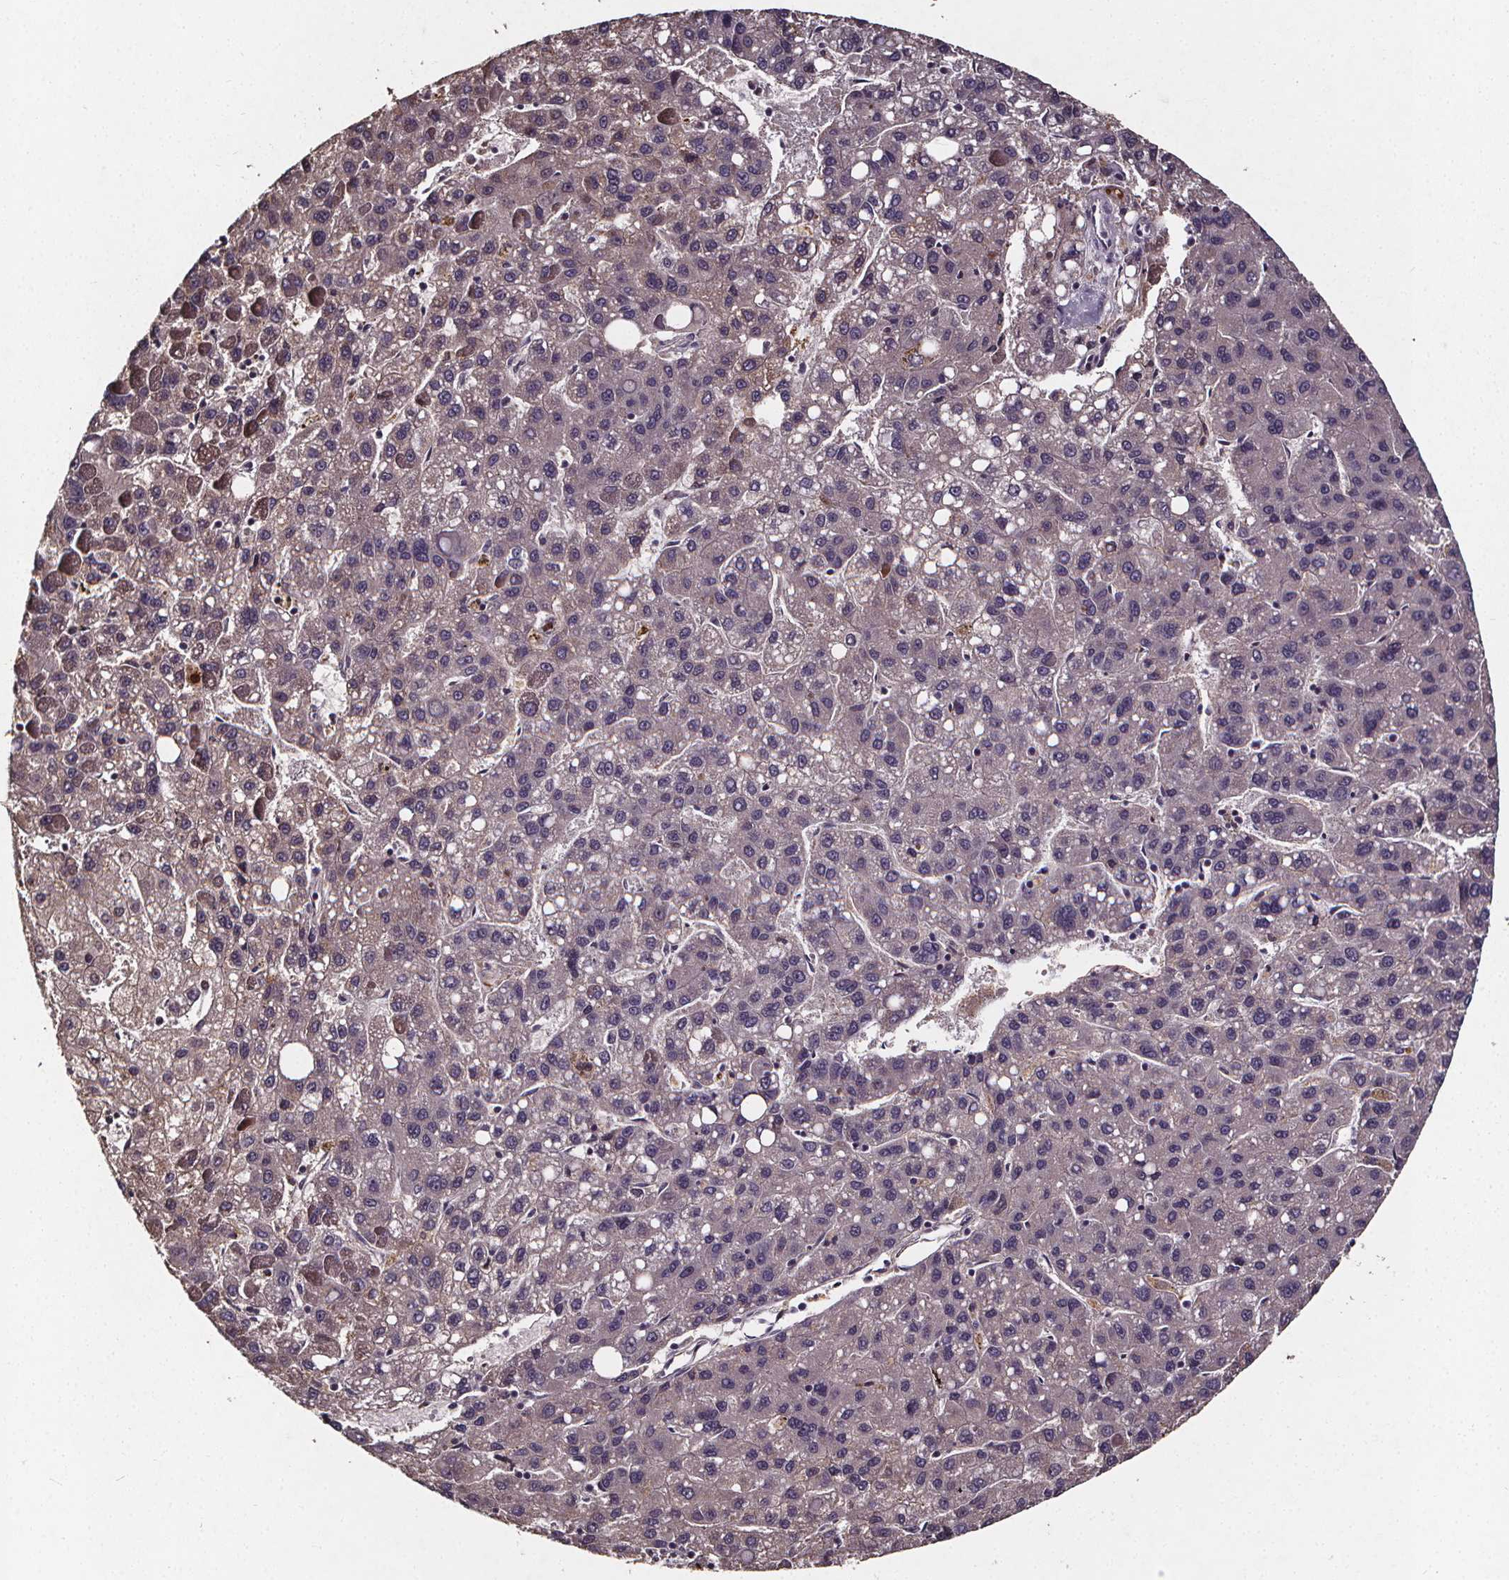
{"staining": {"intensity": "negative", "quantity": "none", "location": "none"}, "tissue": "liver cancer", "cell_type": "Tumor cells", "image_type": "cancer", "snomed": [{"axis": "morphology", "description": "Carcinoma, Hepatocellular, NOS"}, {"axis": "topography", "description": "Liver"}], "caption": "Hepatocellular carcinoma (liver) was stained to show a protein in brown. There is no significant positivity in tumor cells.", "gene": "SPAG8", "patient": {"sex": "female", "age": 82}}